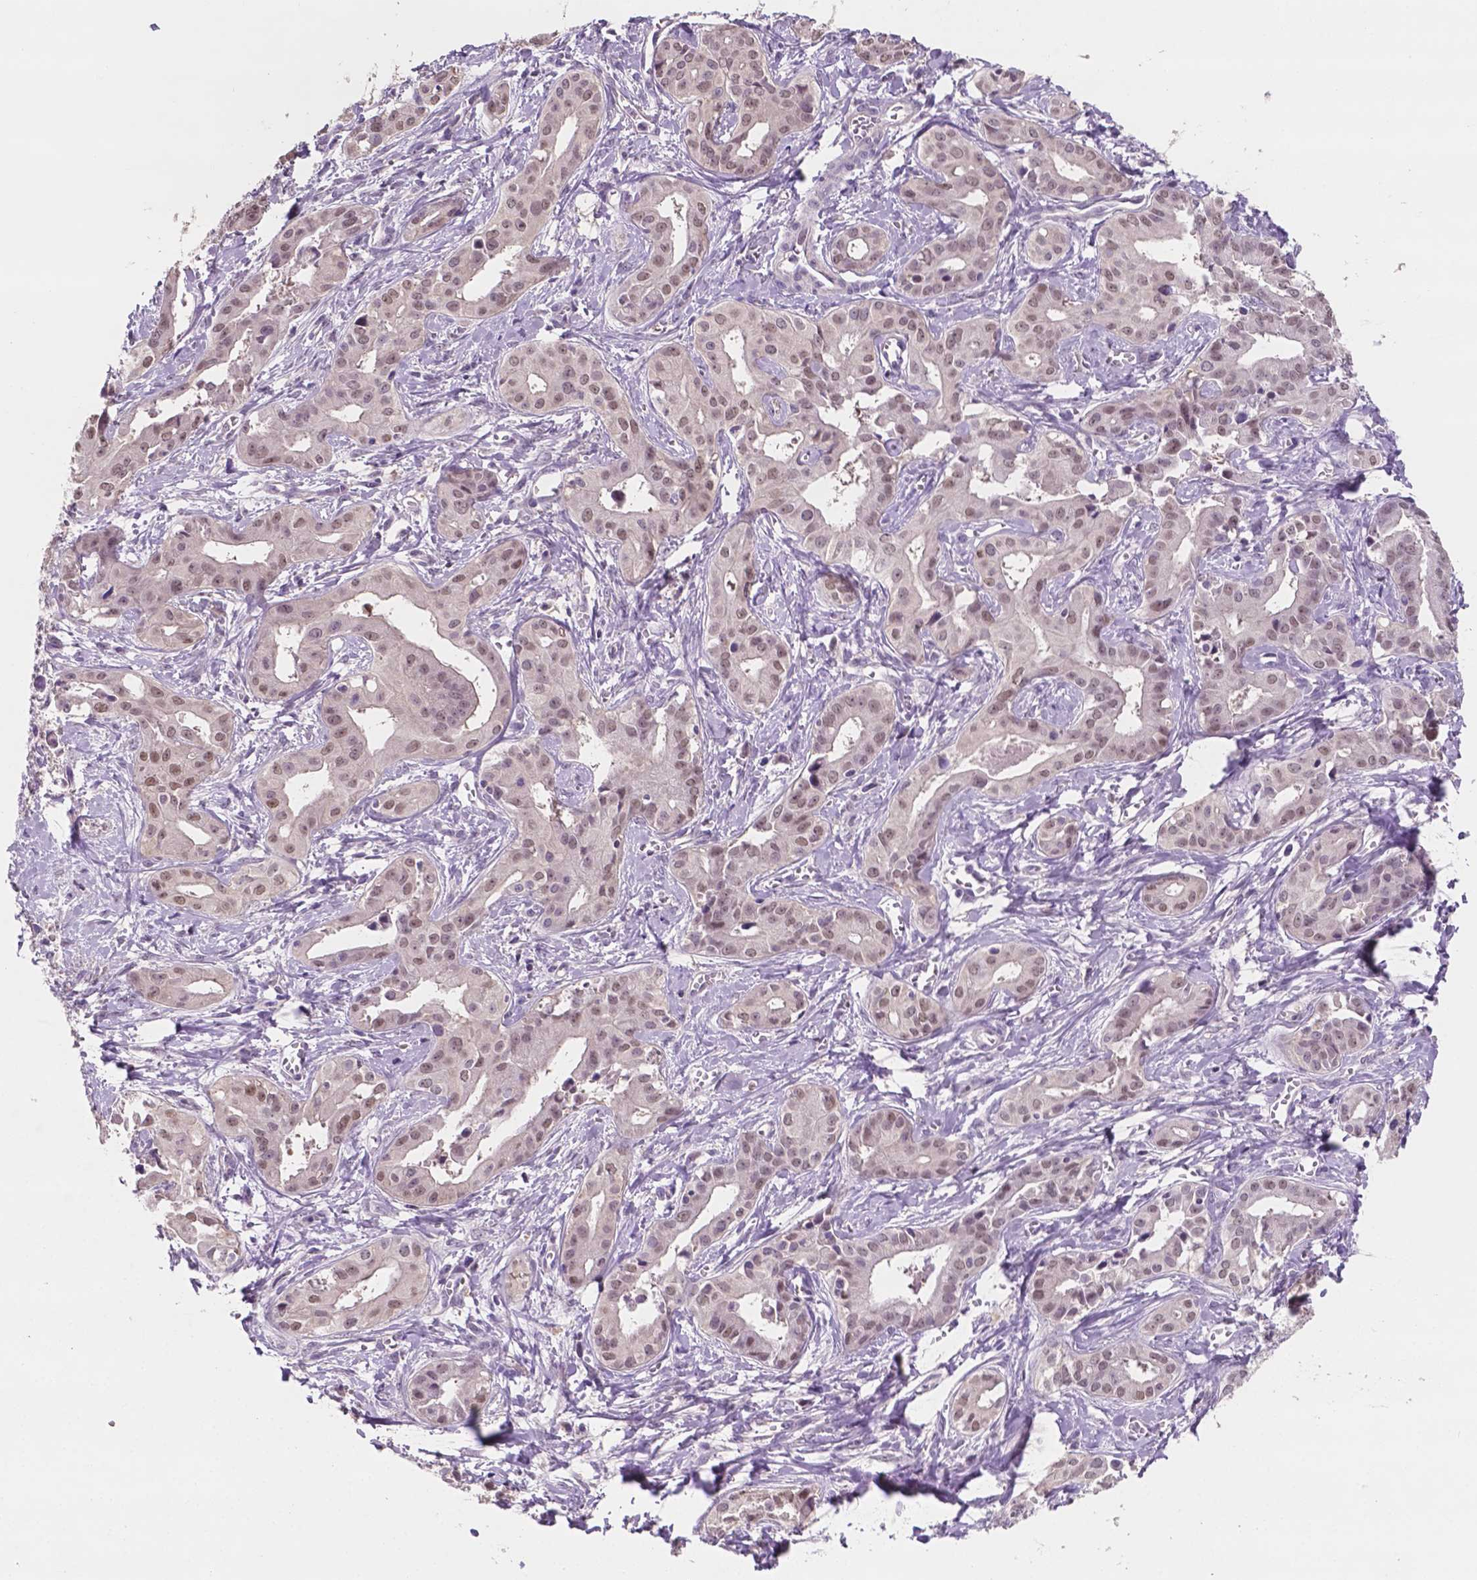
{"staining": {"intensity": "weak", "quantity": ">75%", "location": "nuclear"}, "tissue": "liver cancer", "cell_type": "Tumor cells", "image_type": "cancer", "snomed": [{"axis": "morphology", "description": "Cholangiocarcinoma"}, {"axis": "topography", "description": "Liver"}], "caption": "Cholangiocarcinoma (liver) stained with immunohistochemistry shows weak nuclear positivity in about >75% of tumor cells.", "gene": "MROH6", "patient": {"sex": "female", "age": 65}}